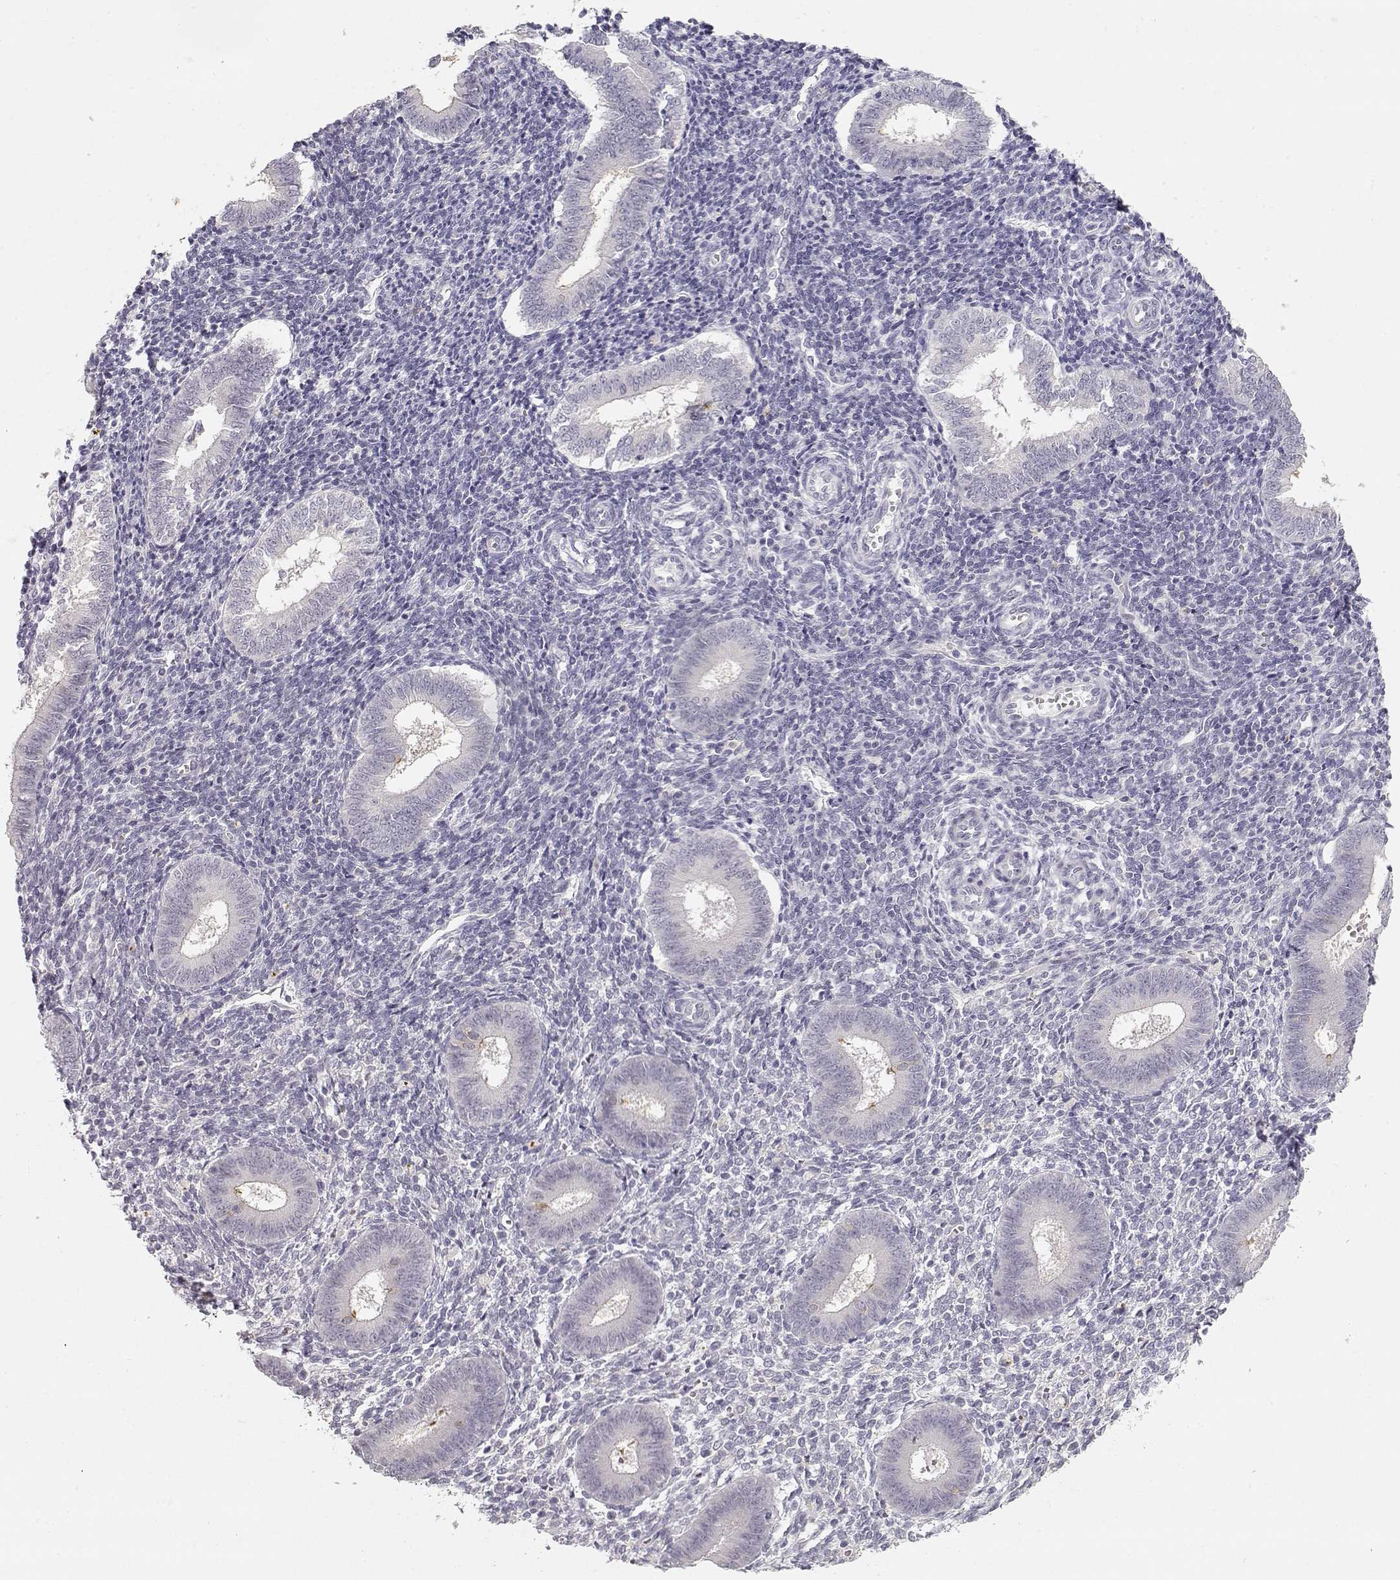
{"staining": {"intensity": "negative", "quantity": "none", "location": "none"}, "tissue": "endometrium", "cell_type": "Cells in endometrial stroma", "image_type": "normal", "snomed": [{"axis": "morphology", "description": "Normal tissue, NOS"}, {"axis": "topography", "description": "Endometrium"}], "caption": "Immunohistochemistry (IHC) image of normal human endometrium stained for a protein (brown), which exhibits no positivity in cells in endometrial stroma.", "gene": "TTC26", "patient": {"sex": "female", "age": 25}}